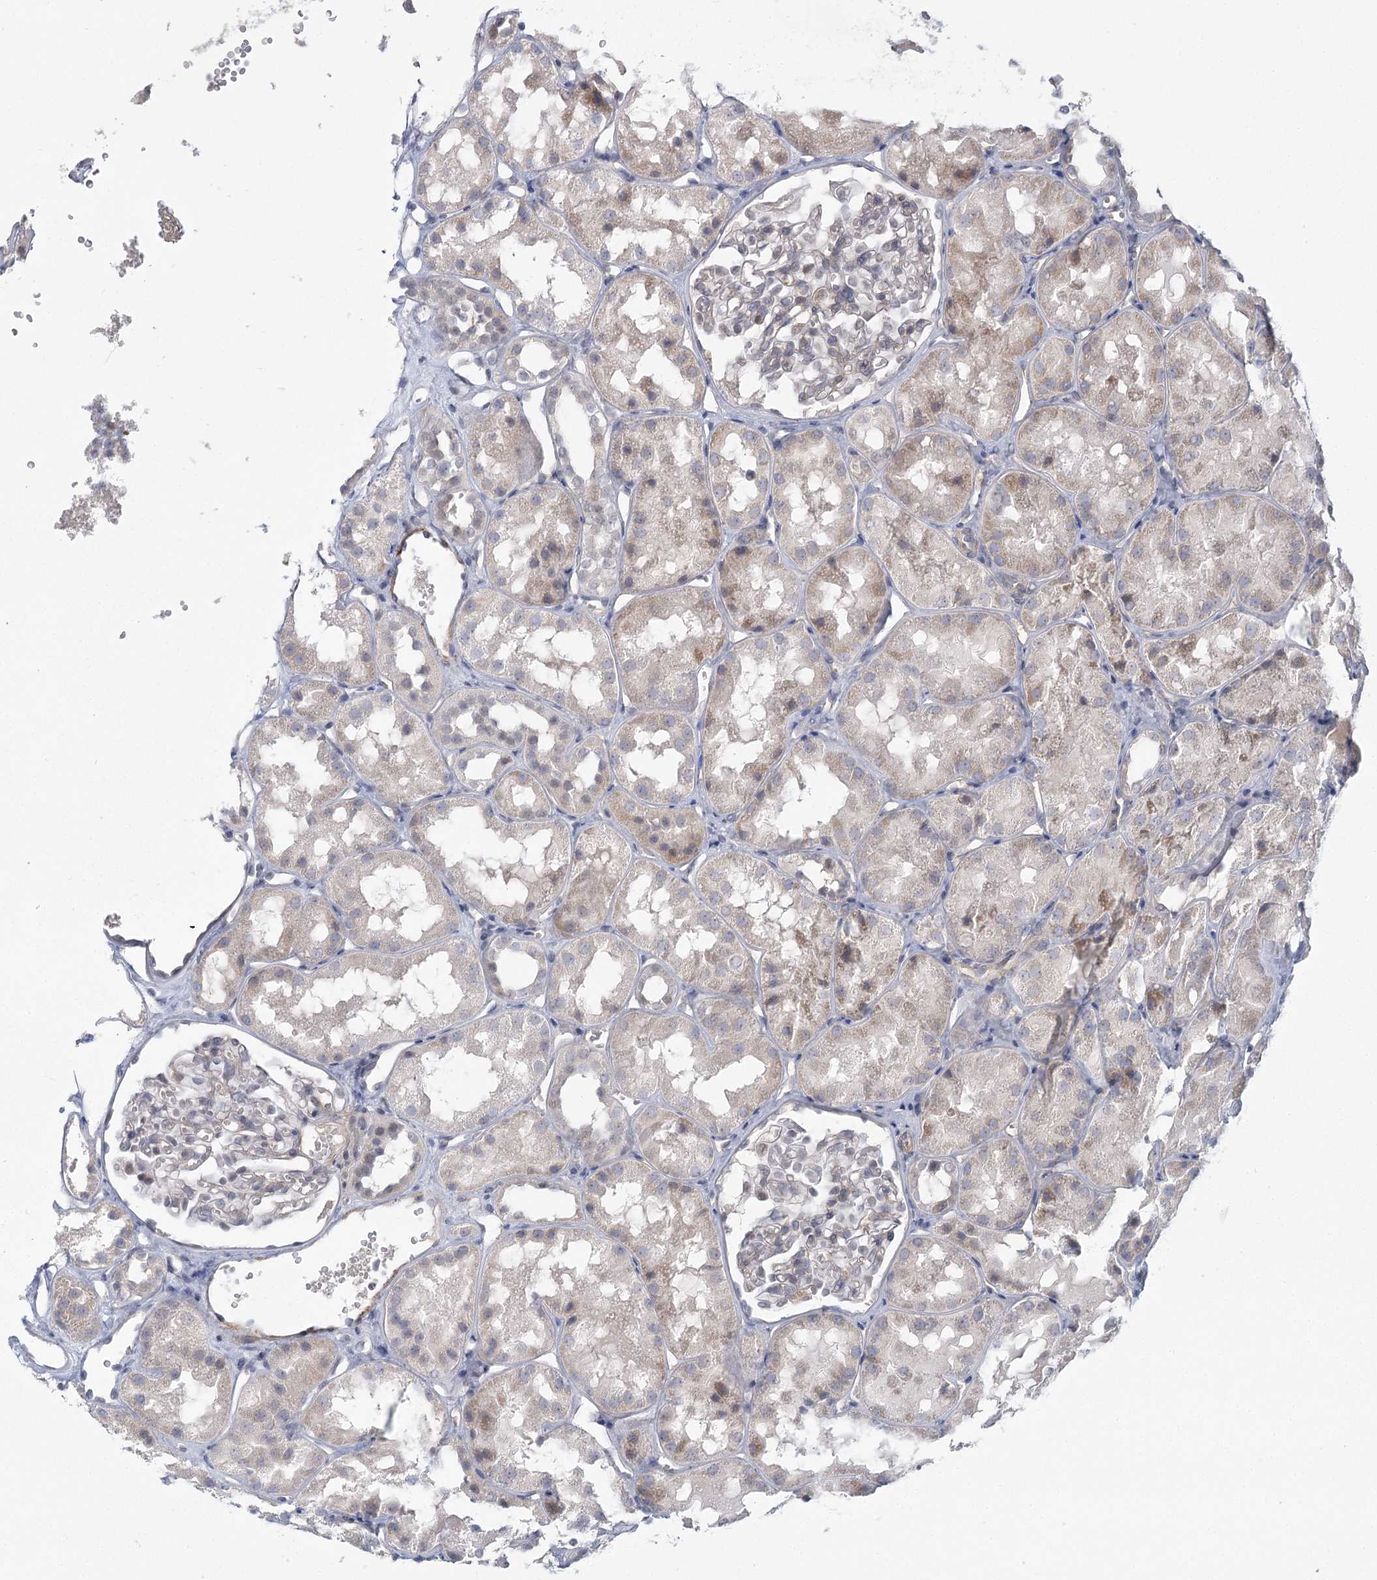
{"staining": {"intensity": "weak", "quantity": "<25%", "location": "nuclear"}, "tissue": "kidney", "cell_type": "Cells in glomeruli", "image_type": "normal", "snomed": [{"axis": "morphology", "description": "Normal tissue, NOS"}, {"axis": "topography", "description": "Kidney"}], "caption": "The immunohistochemistry (IHC) histopathology image has no significant staining in cells in glomeruli of kidney.", "gene": "USP11", "patient": {"sex": "male", "age": 16}}